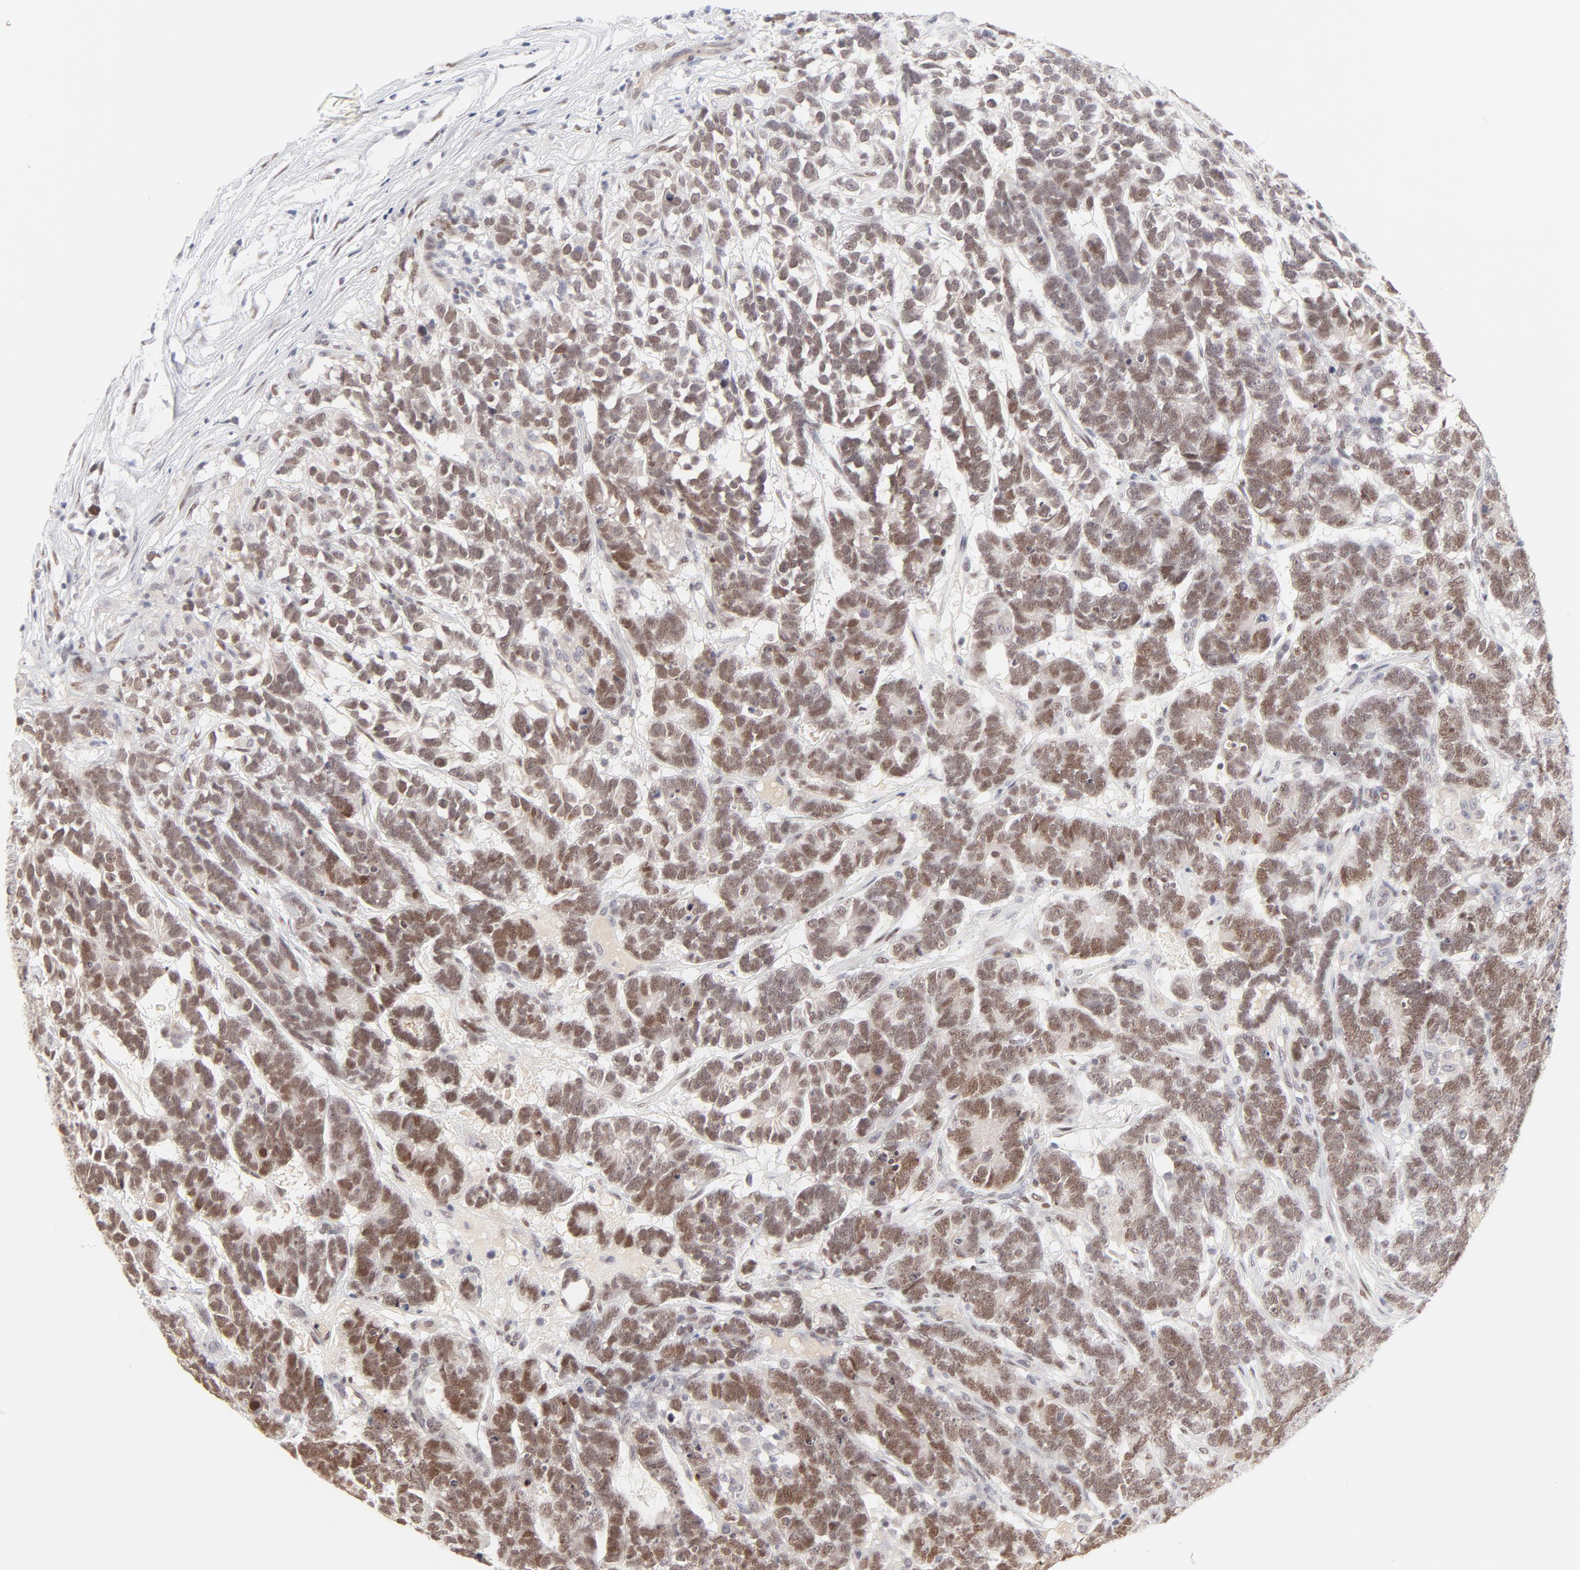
{"staining": {"intensity": "moderate", "quantity": ">75%", "location": "nuclear"}, "tissue": "testis cancer", "cell_type": "Tumor cells", "image_type": "cancer", "snomed": [{"axis": "morphology", "description": "Carcinoma, Embryonal, NOS"}, {"axis": "topography", "description": "Testis"}], "caption": "Testis cancer (embryonal carcinoma) tissue reveals moderate nuclear staining in approximately >75% of tumor cells, visualized by immunohistochemistry.", "gene": "PBX3", "patient": {"sex": "male", "age": 26}}